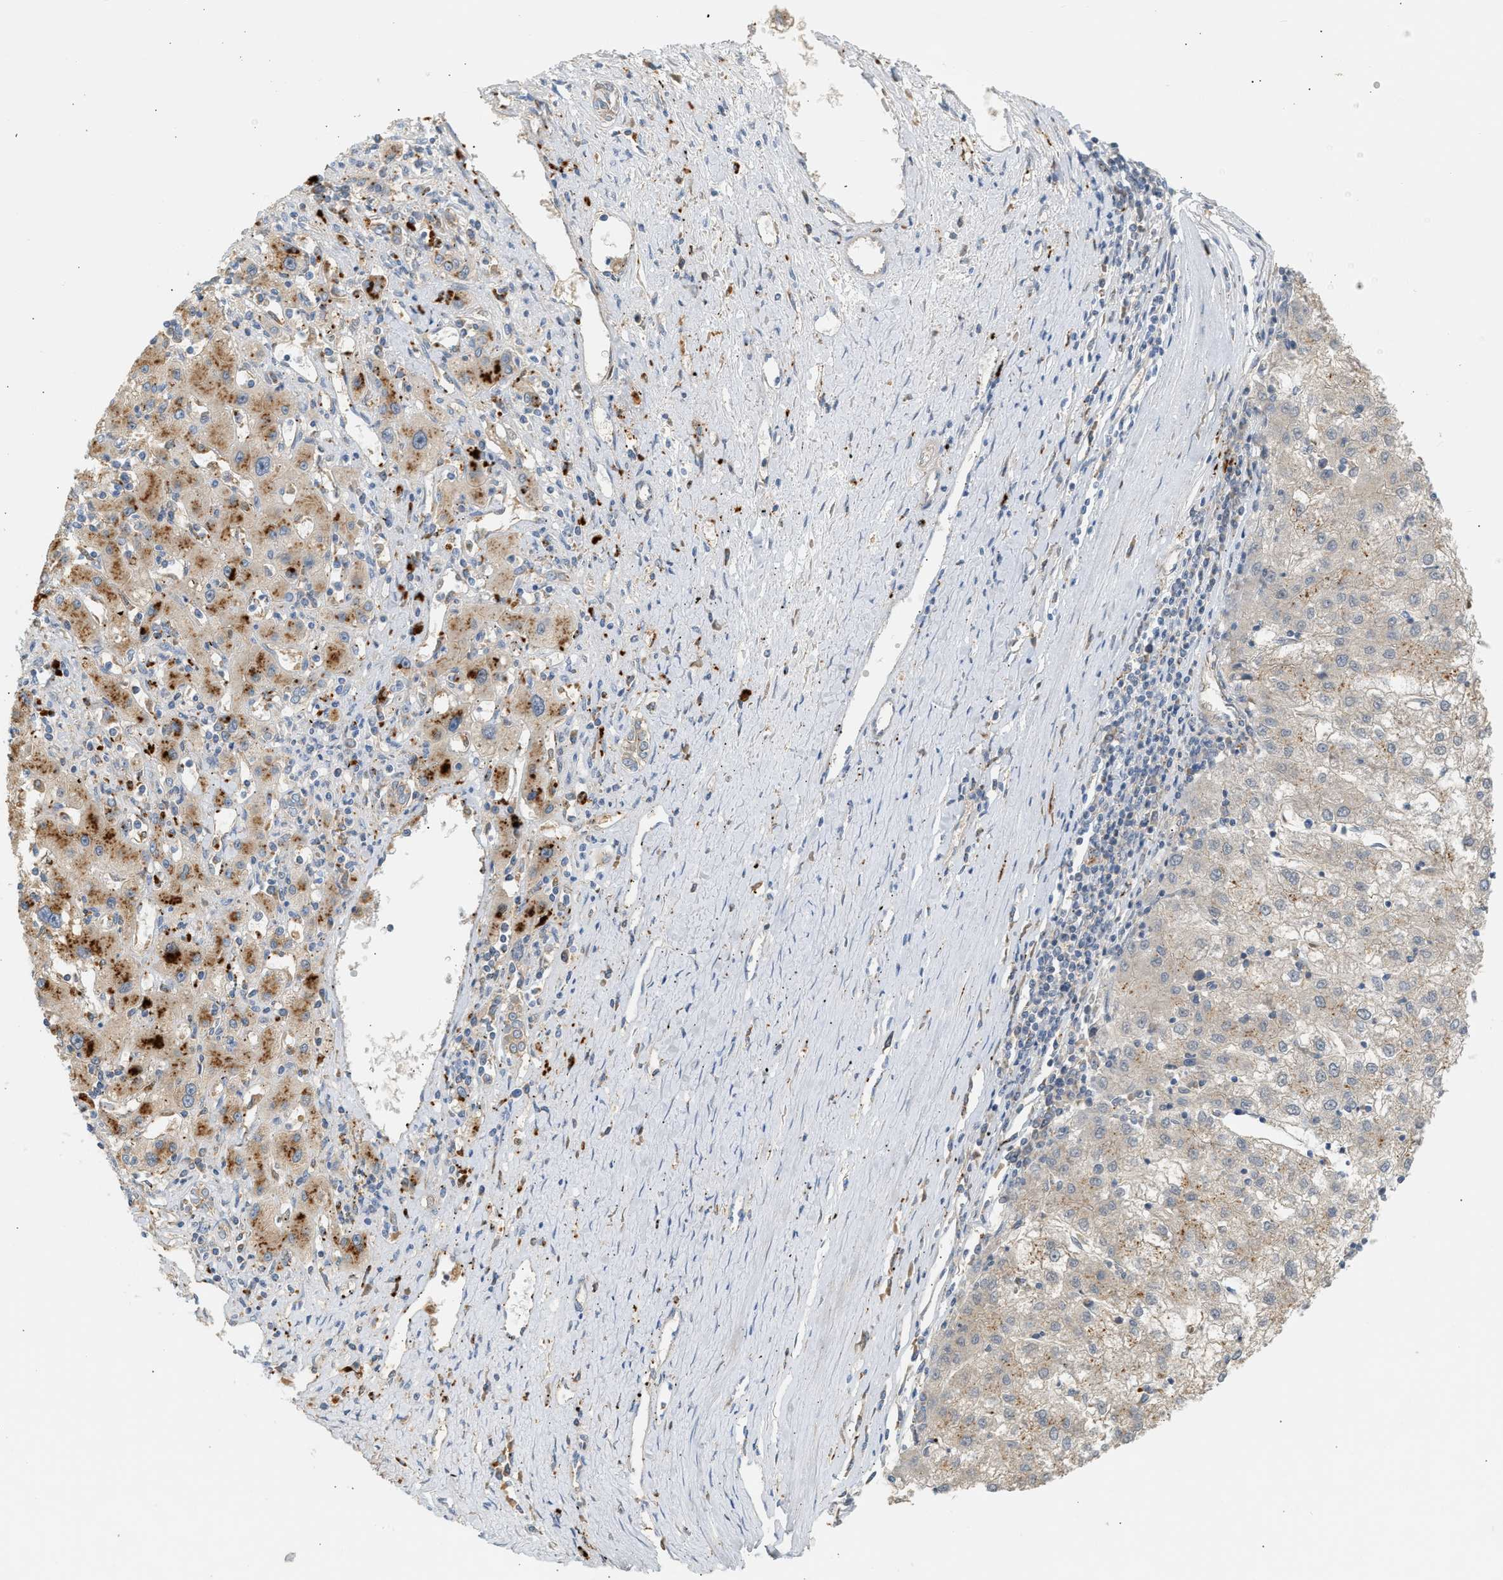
{"staining": {"intensity": "moderate", "quantity": "<25%", "location": "cytoplasmic/membranous"}, "tissue": "liver cancer", "cell_type": "Tumor cells", "image_type": "cancer", "snomed": [{"axis": "morphology", "description": "Carcinoma, Hepatocellular, NOS"}, {"axis": "topography", "description": "Liver"}], "caption": "Moderate cytoplasmic/membranous positivity is appreciated in about <25% of tumor cells in hepatocellular carcinoma (liver).", "gene": "ENTHD1", "patient": {"sex": "male", "age": 72}}